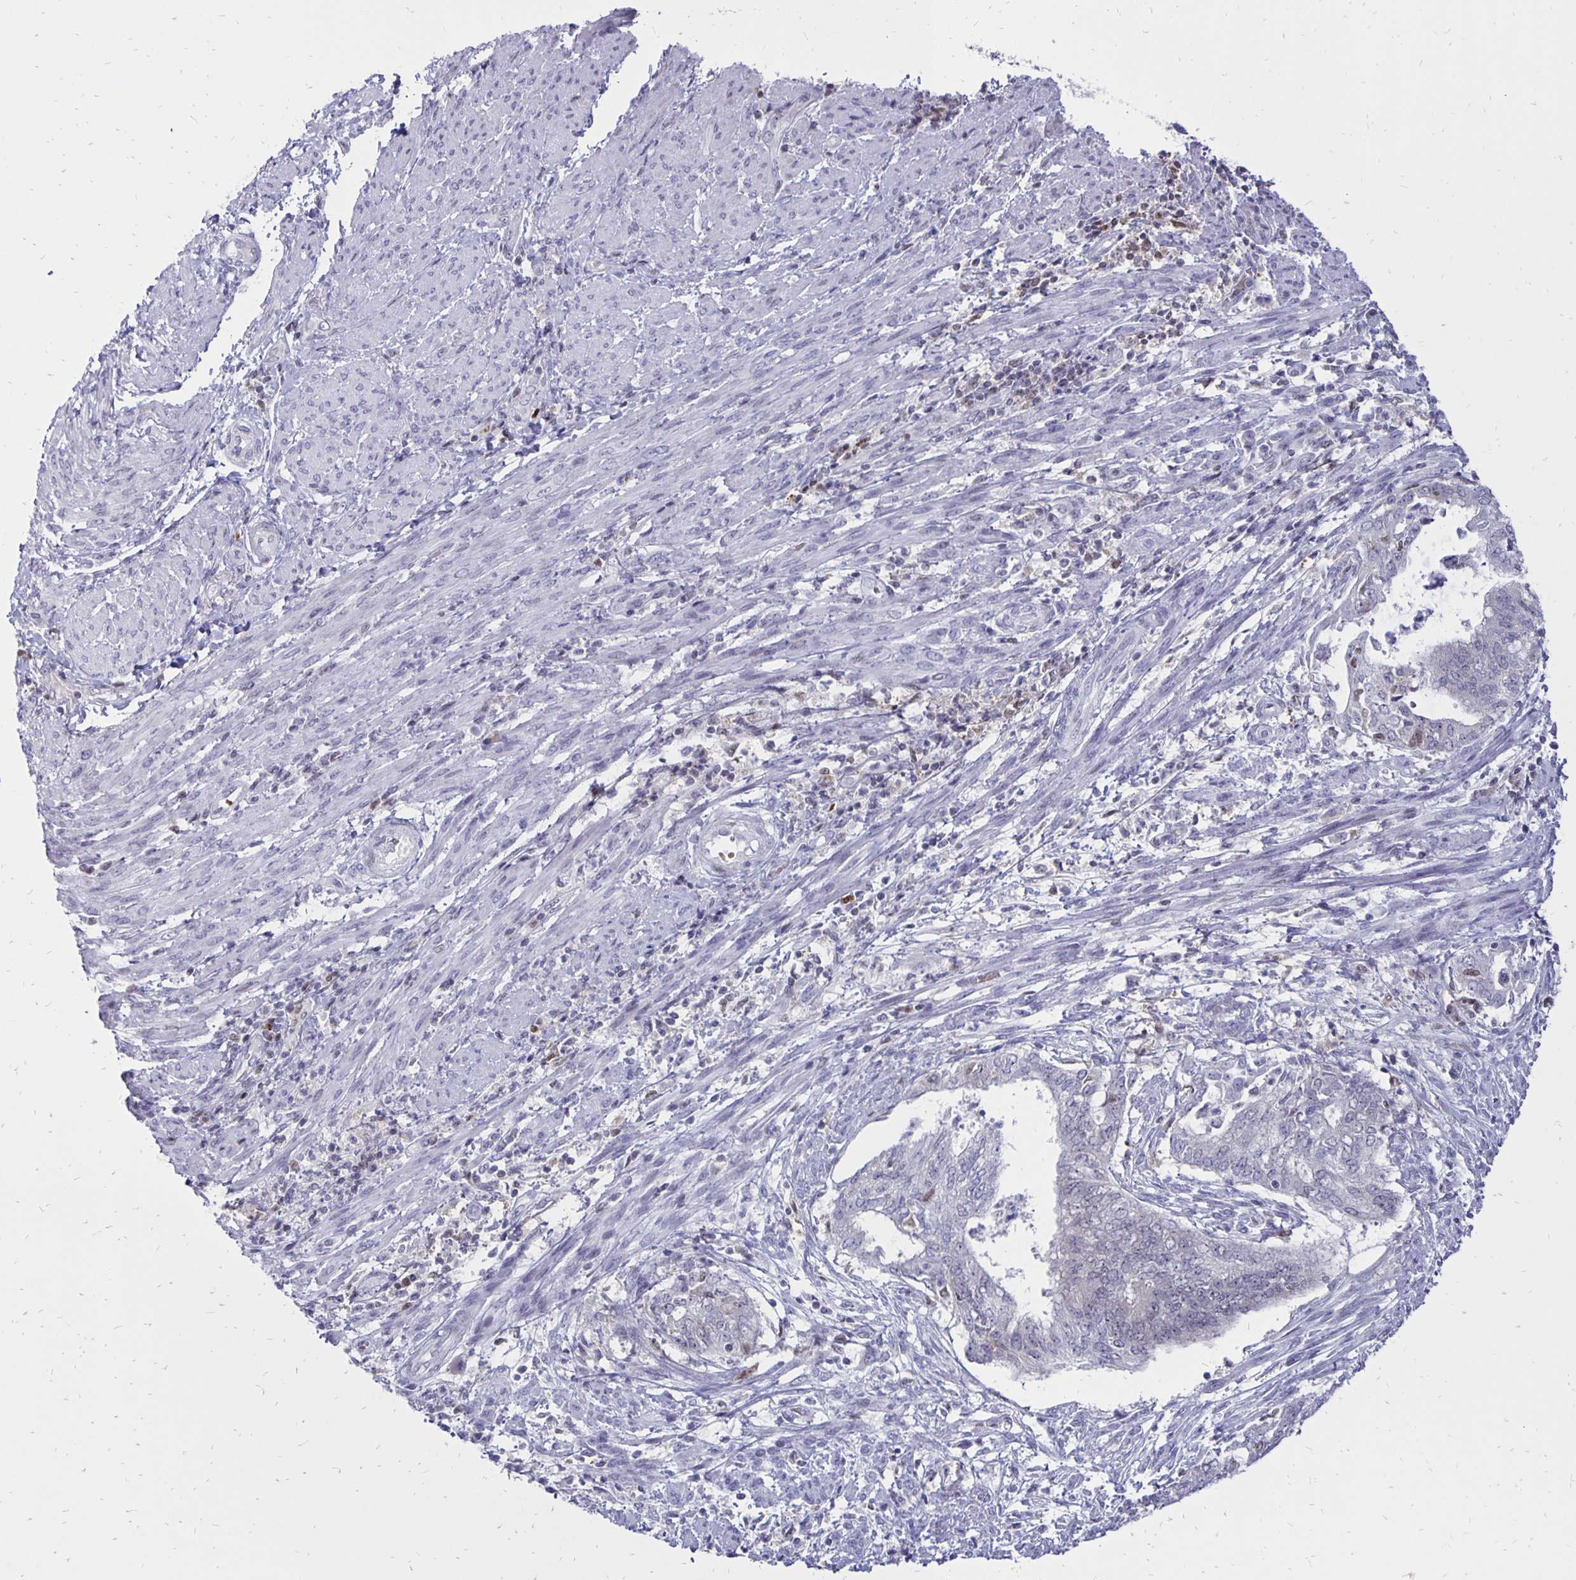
{"staining": {"intensity": "negative", "quantity": "none", "location": "none"}, "tissue": "endometrial cancer", "cell_type": "Tumor cells", "image_type": "cancer", "snomed": [{"axis": "morphology", "description": "Adenocarcinoma, NOS"}, {"axis": "topography", "description": "Endometrium"}], "caption": "Tumor cells are negative for brown protein staining in endometrial cancer (adenocarcinoma).", "gene": "DCK", "patient": {"sex": "female", "age": 65}}